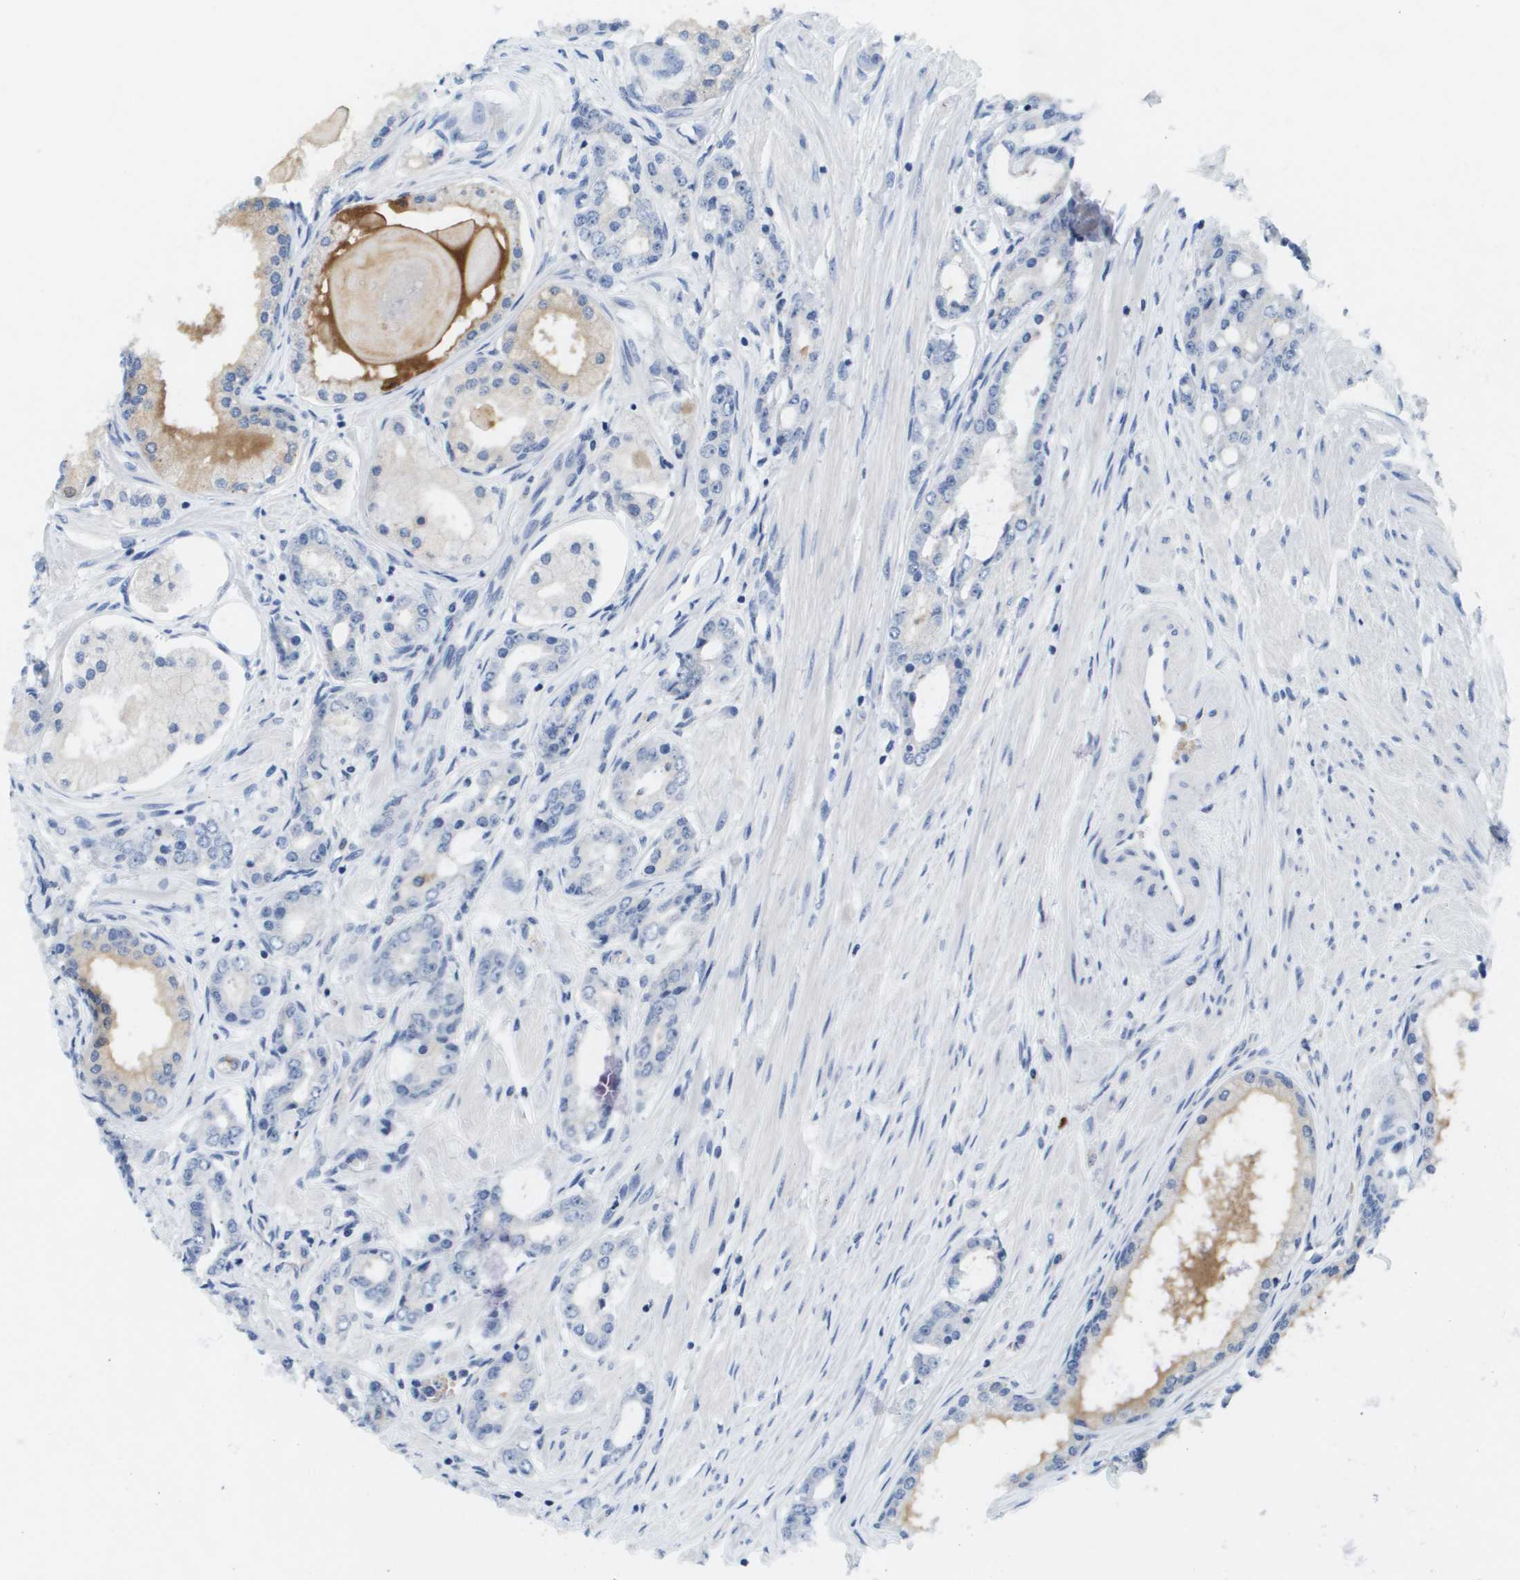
{"staining": {"intensity": "negative", "quantity": "none", "location": "none"}, "tissue": "prostate cancer", "cell_type": "Tumor cells", "image_type": "cancer", "snomed": [{"axis": "morphology", "description": "Adenocarcinoma, Low grade"}, {"axis": "topography", "description": "Prostate"}], "caption": "A micrograph of human prostate low-grade adenocarcinoma is negative for staining in tumor cells. (Immunohistochemistry, brightfield microscopy, high magnification).", "gene": "LIPG", "patient": {"sex": "male", "age": 63}}